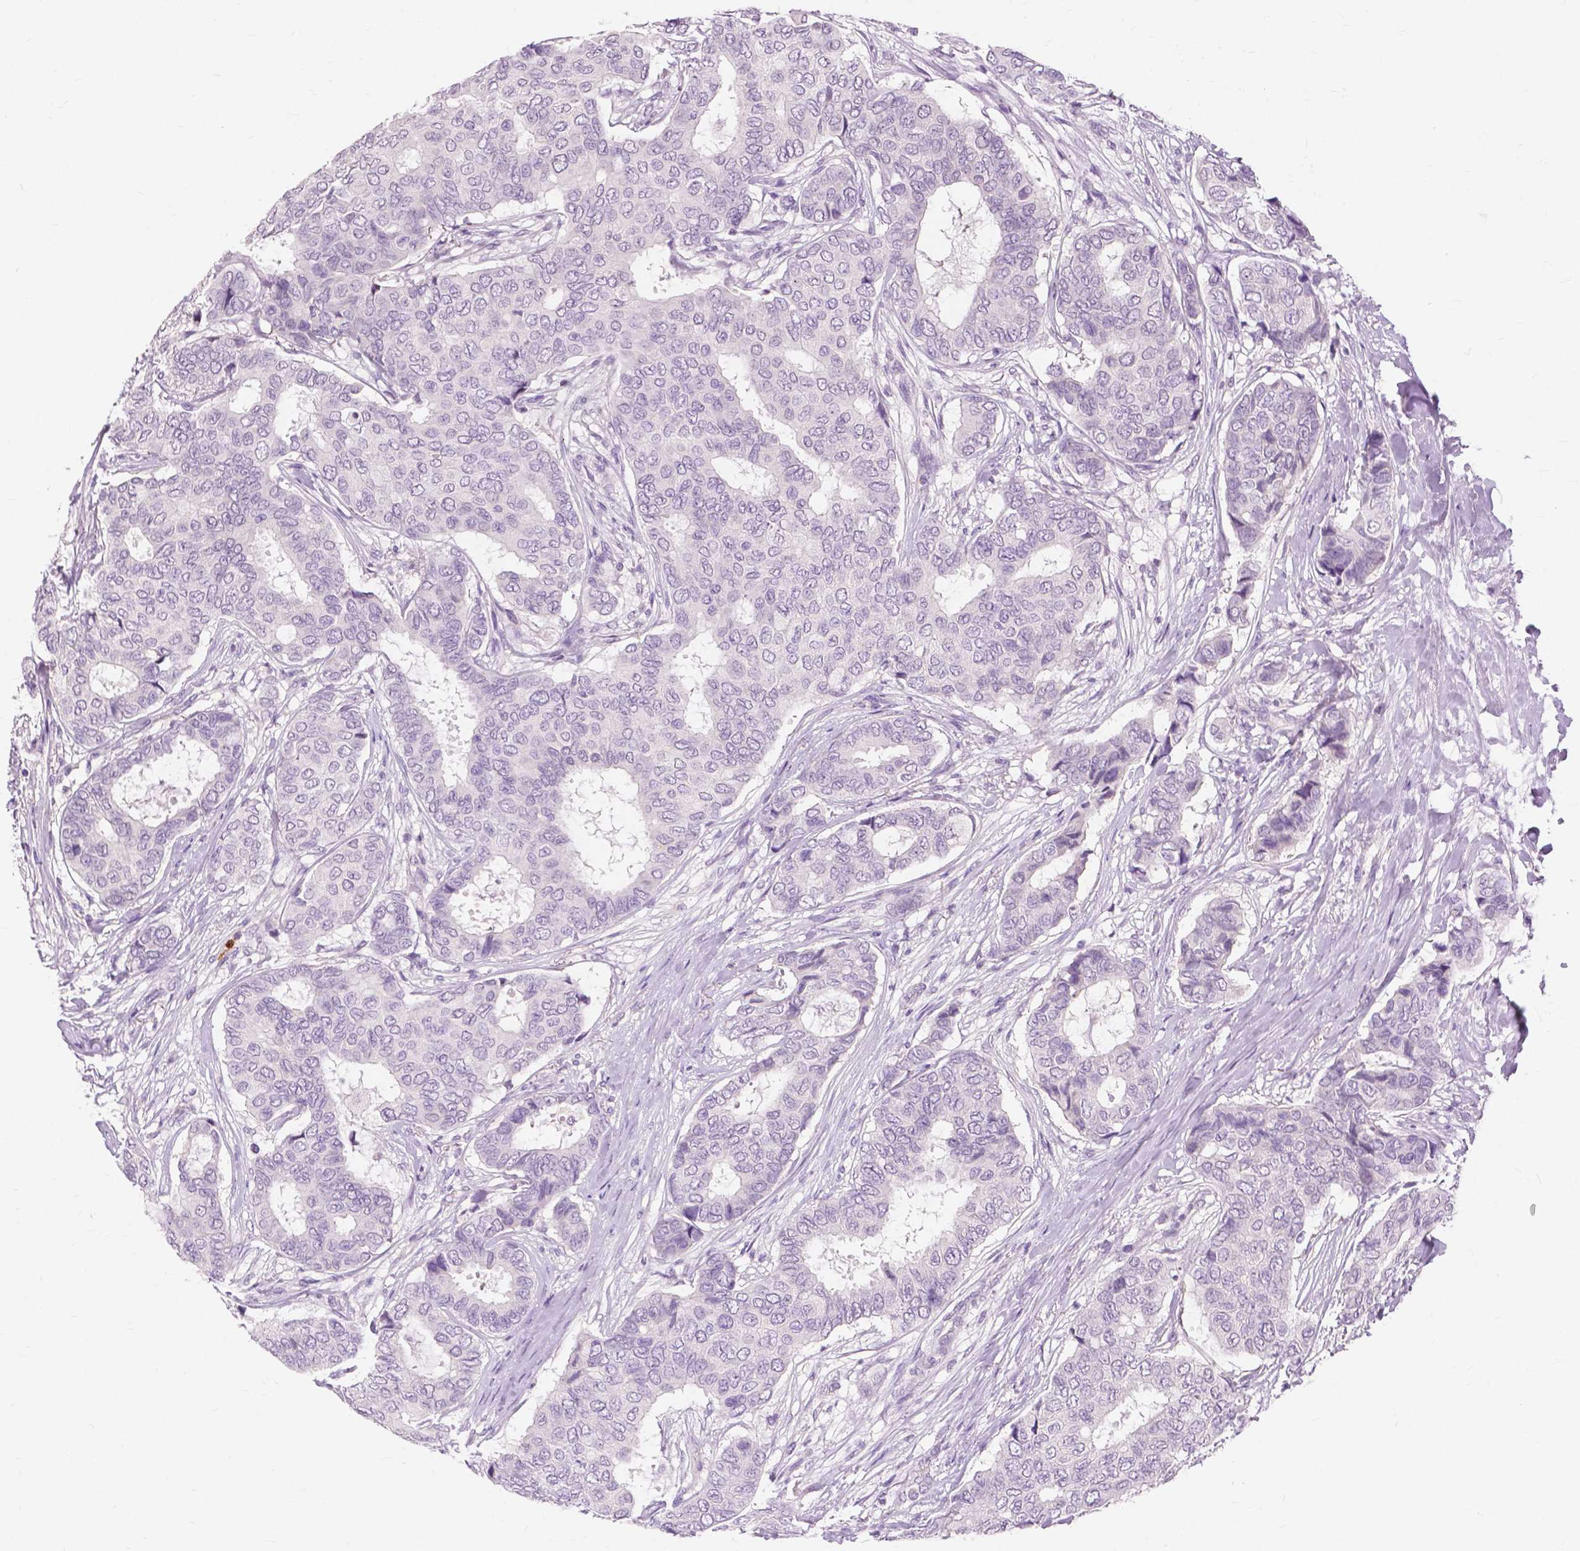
{"staining": {"intensity": "negative", "quantity": "none", "location": "none"}, "tissue": "breast cancer", "cell_type": "Tumor cells", "image_type": "cancer", "snomed": [{"axis": "morphology", "description": "Duct carcinoma"}, {"axis": "topography", "description": "Breast"}], "caption": "Immunohistochemical staining of breast cancer demonstrates no significant staining in tumor cells. (Brightfield microscopy of DAB (3,3'-diaminobenzidine) IHC at high magnification).", "gene": "CXCR2", "patient": {"sex": "female", "age": 75}}